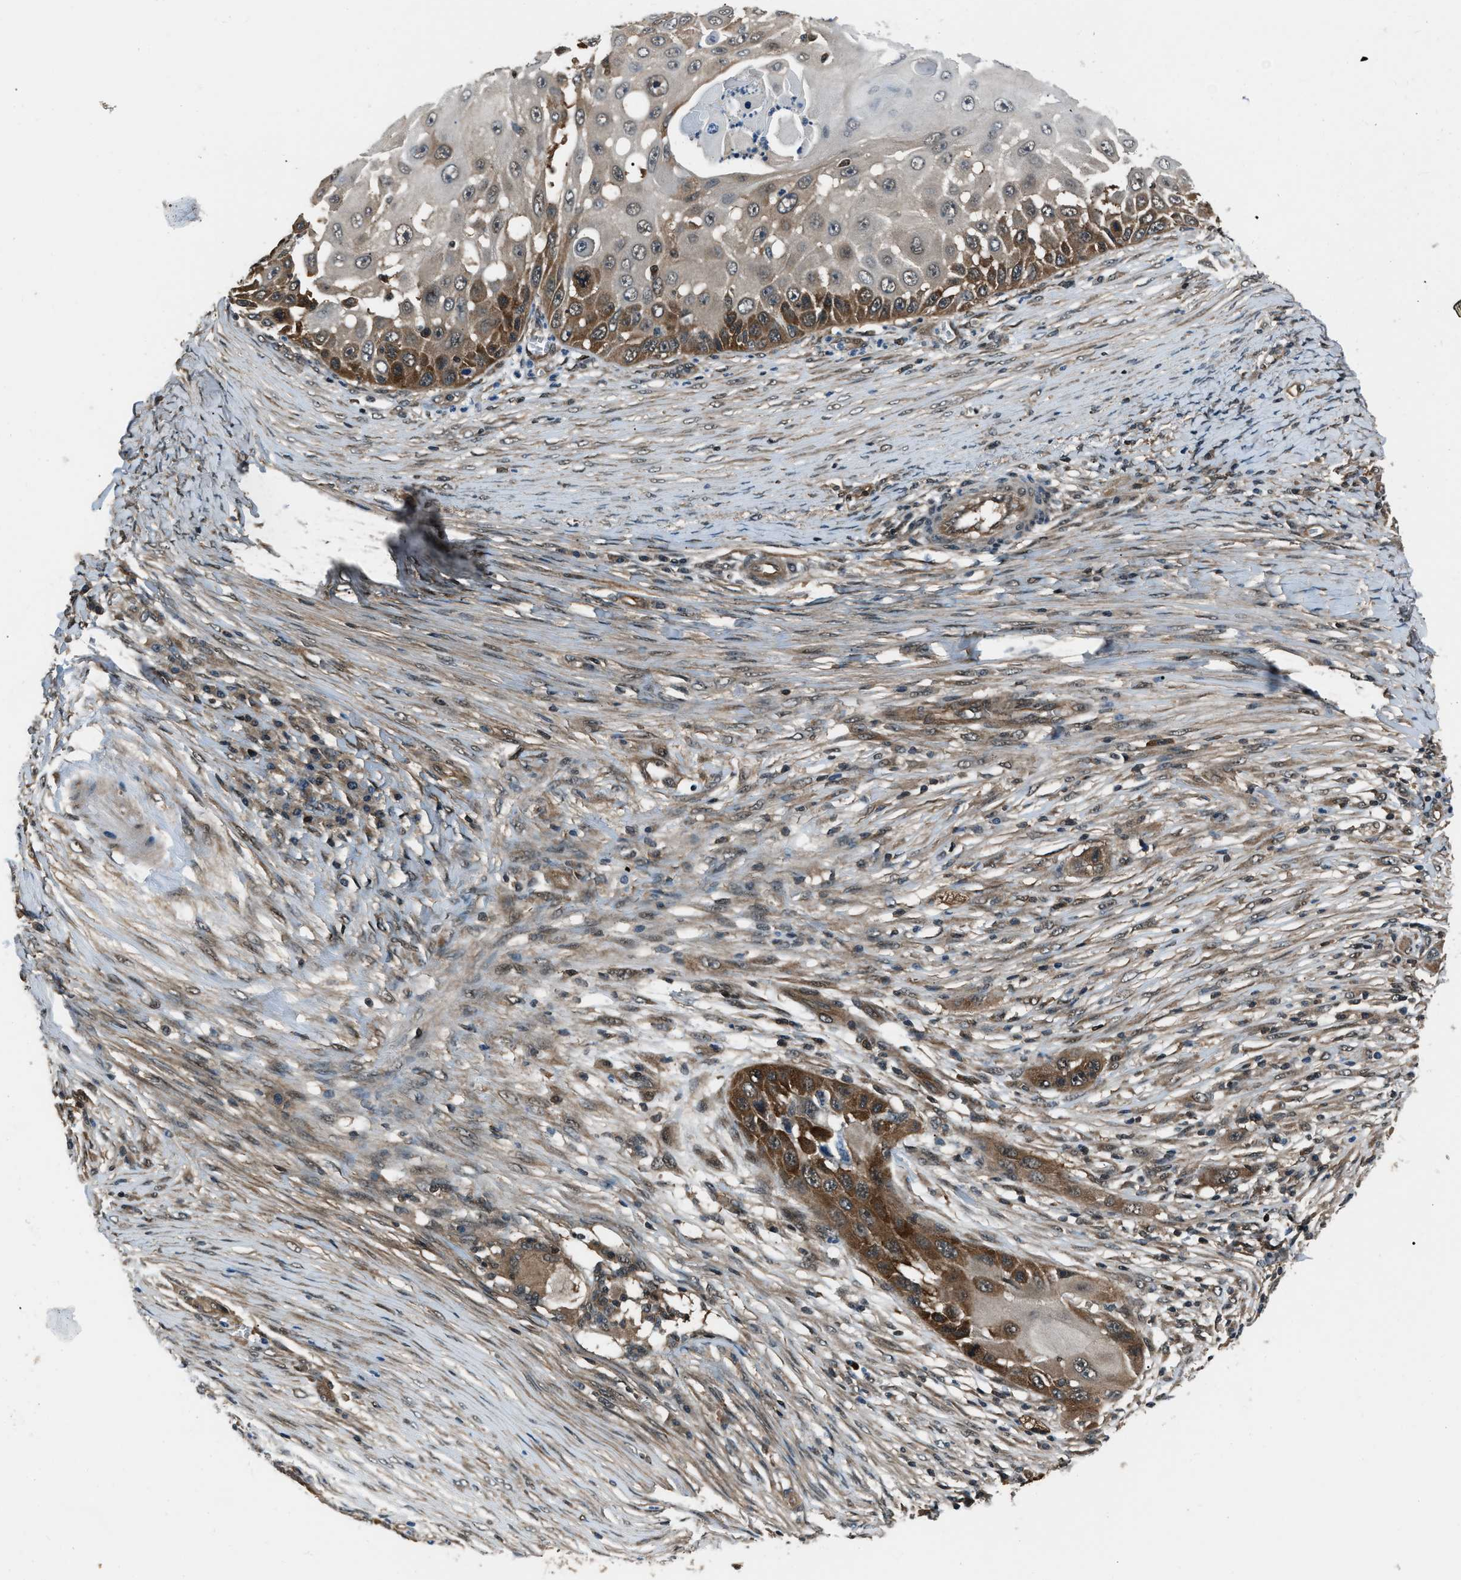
{"staining": {"intensity": "moderate", "quantity": ">75%", "location": "cytoplasmic/membranous,nuclear"}, "tissue": "skin cancer", "cell_type": "Tumor cells", "image_type": "cancer", "snomed": [{"axis": "morphology", "description": "Squamous cell carcinoma, NOS"}, {"axis": "topography", "description": "Skin"}], "caption": "DAB immunohistochemical staining of skin squamous cell carcinoma displays moderate cytoplasmic/membranous and nuclear protein positivity in approximately >75% of tumor cells. The protein of interest is shown in brown color, while the nuclei are stained blue.", "gene": "NUDCD3", "patient": {"sex": "female", "age": 44}}